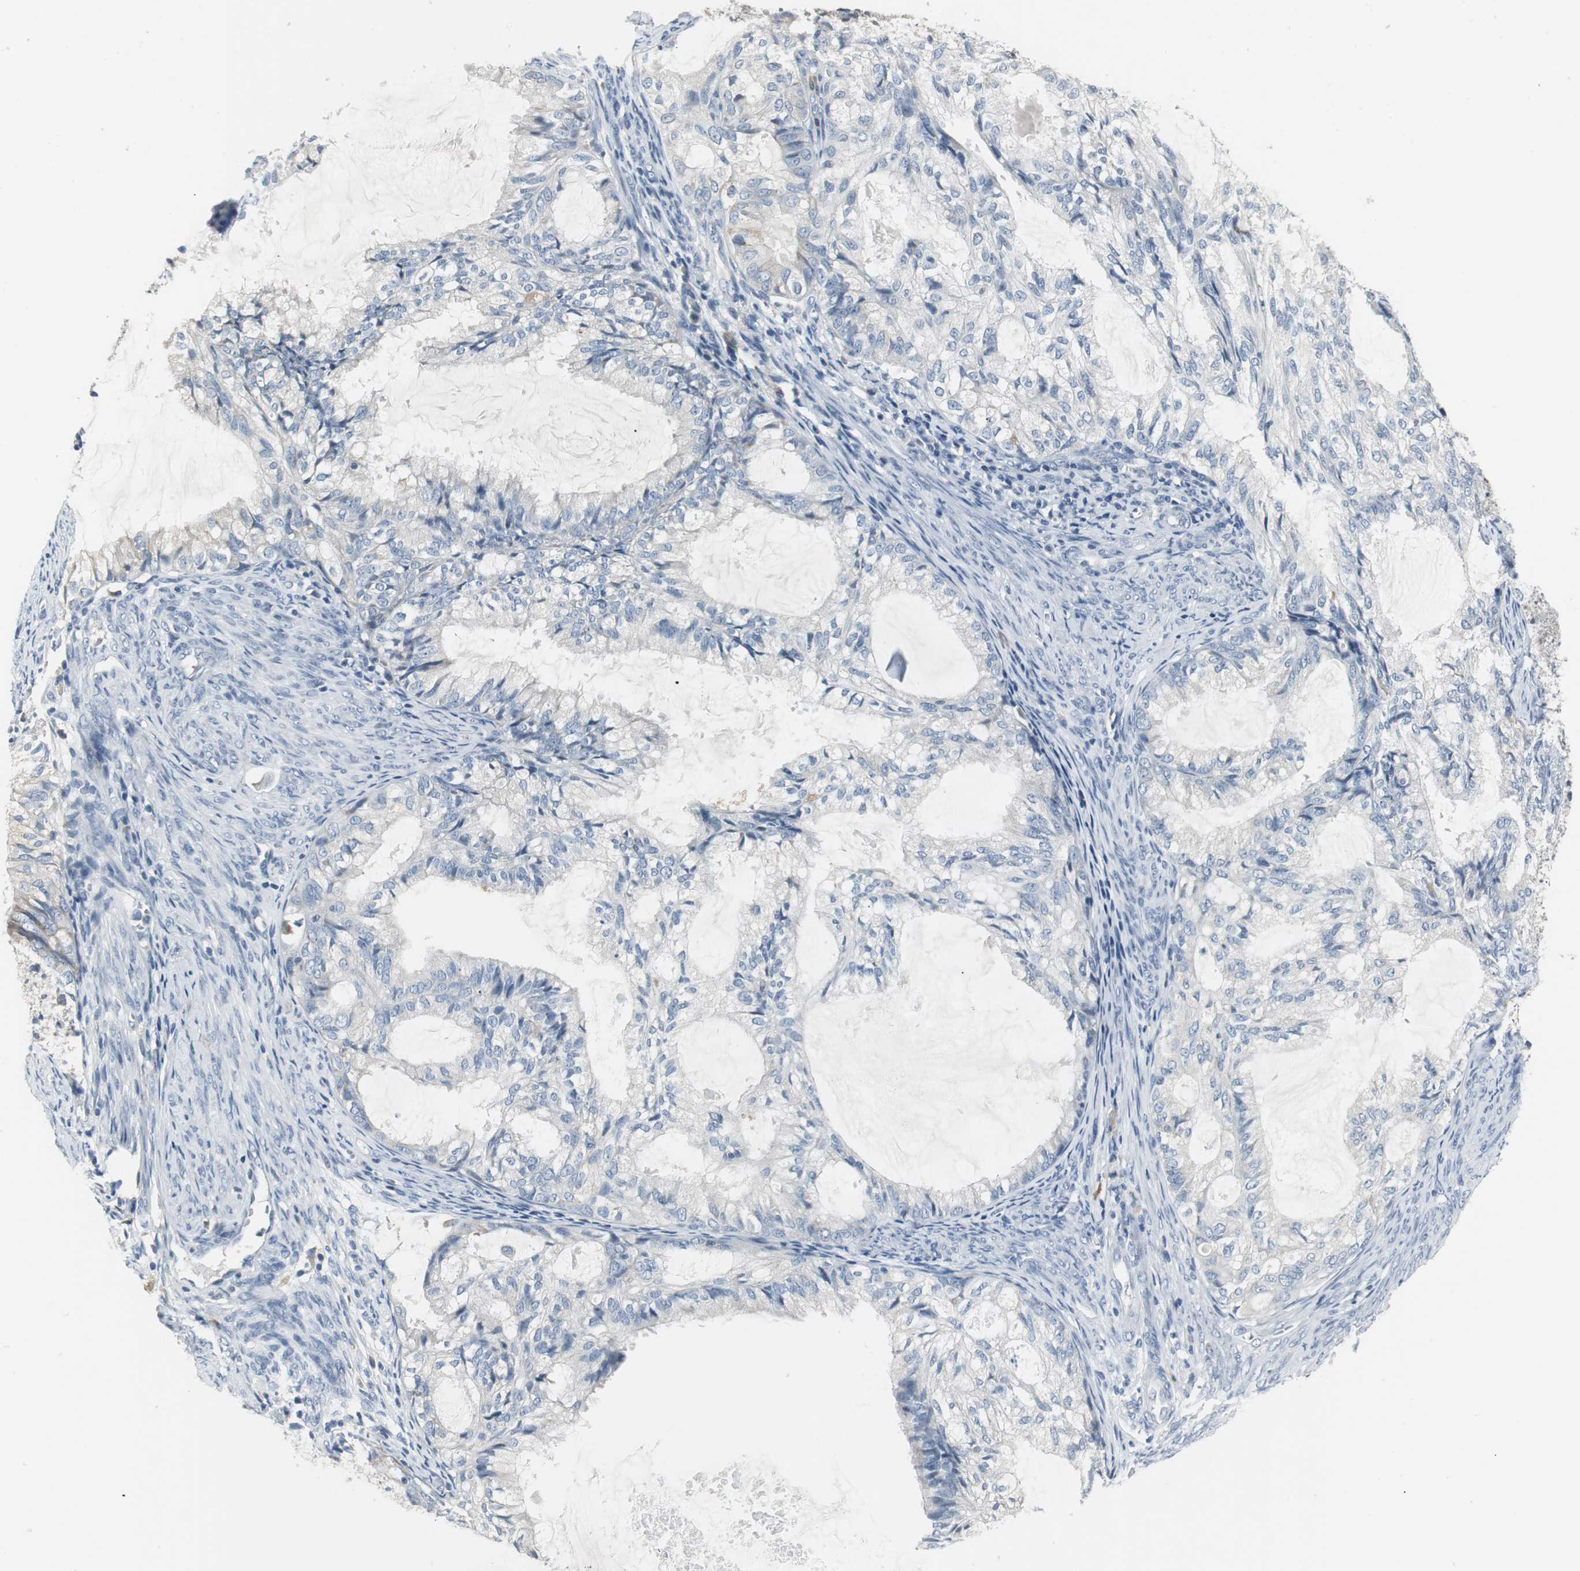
{"staining": {"intensity": "negative", "quantity": "none", "location": "none"}, "tissue": "cervical cancer", "cell_type": "Tumor cells", "image_type": "cancer", "snomed": [{"axis": "morphology", "description": "Normal tissue, NOS"}, {"axis": "morphology", "description": "Adenocarcinoma, NOS"}, {"axis": "topography", "description": "Cervix"}, {"axis": "topography", "description": "Endometrium"}], "caption": "Histopathology image shows no protein expression in tumor cells of cervical cancer tissue.", "gene": "SLC2A5", "patient": {"sex": "female", "age": 86}}